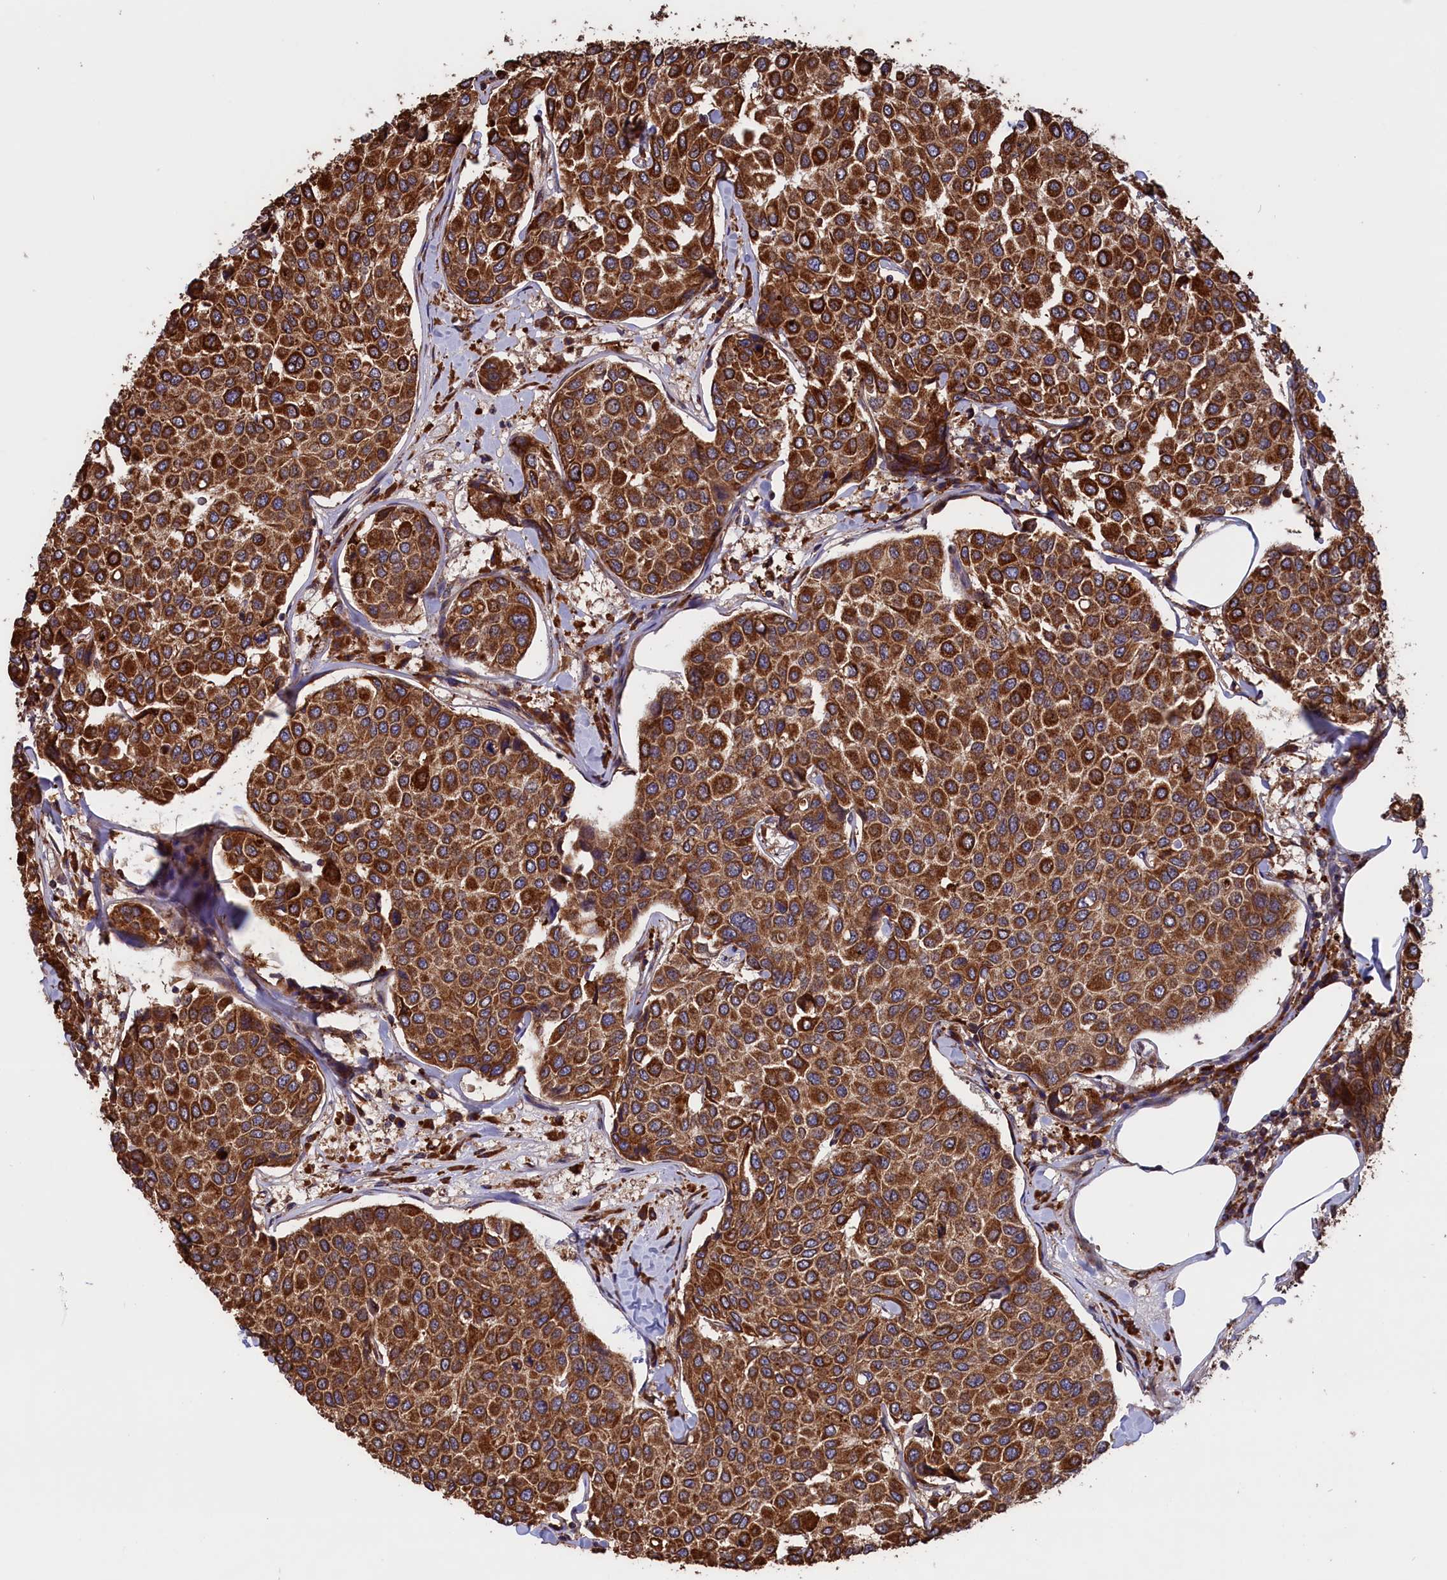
{"staining": {"intensity": "strong", "quantity": ">75%", "location": "cytoplasmic/membranous"}, "tissue": "breast cancer", "cell_type": "Tumor cells", "image_type": "cancer", "snomed": [{"axis": "morphology", "description": "Duct carcinoma"}, {"axis": "topography", "description": "Breast"}], "caption": "Immunohistochemical staining of human infiltrating ductal carcinoma (breast) reveals strong cytoplasmic/membranous protein expression in about >75% of tumor cells. (brown staining indicates protein expression, while blue staining denotes nuclei).", "gene": "PLA2G4C", "patient": {"sex": "female", "age": 55}}